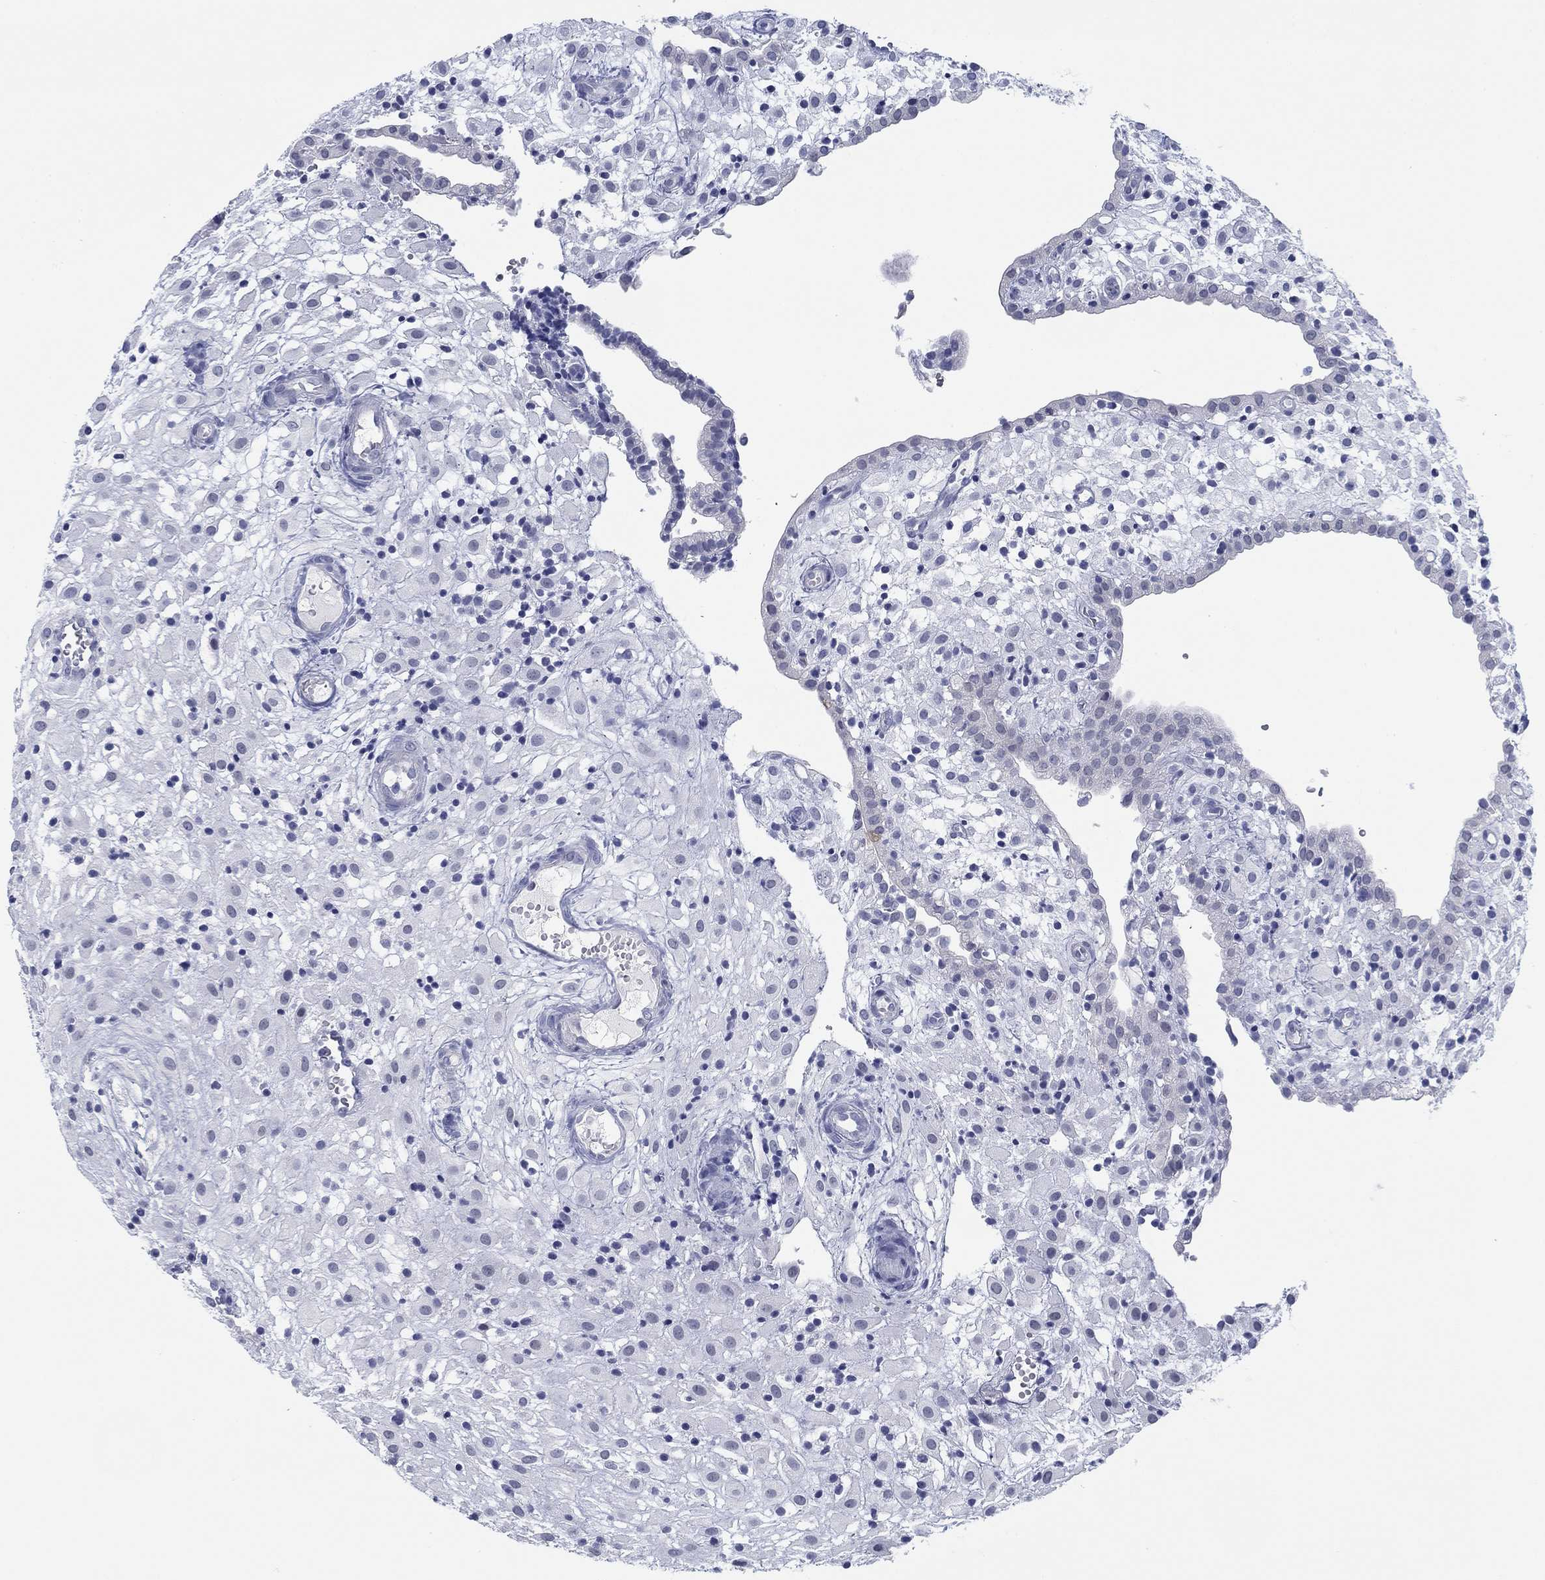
{"staining": {"intensity": "negative", "quantity": "none", "location": "none"}, "tissue": "placenta", "cell_type": "Decidual cells", "image_type": "normal", "snomed": [{"axis": "morphology", "description": "Normal tissue, NOS"}, {"axis": "topography", "description": "Placenta"}], "caption": "DAB immunohistochemical staining of normal placenta exhibits no significant staining in decidual cells.", "gene": "DNAL1", "patient": {"sex": "female", "age": 24}}